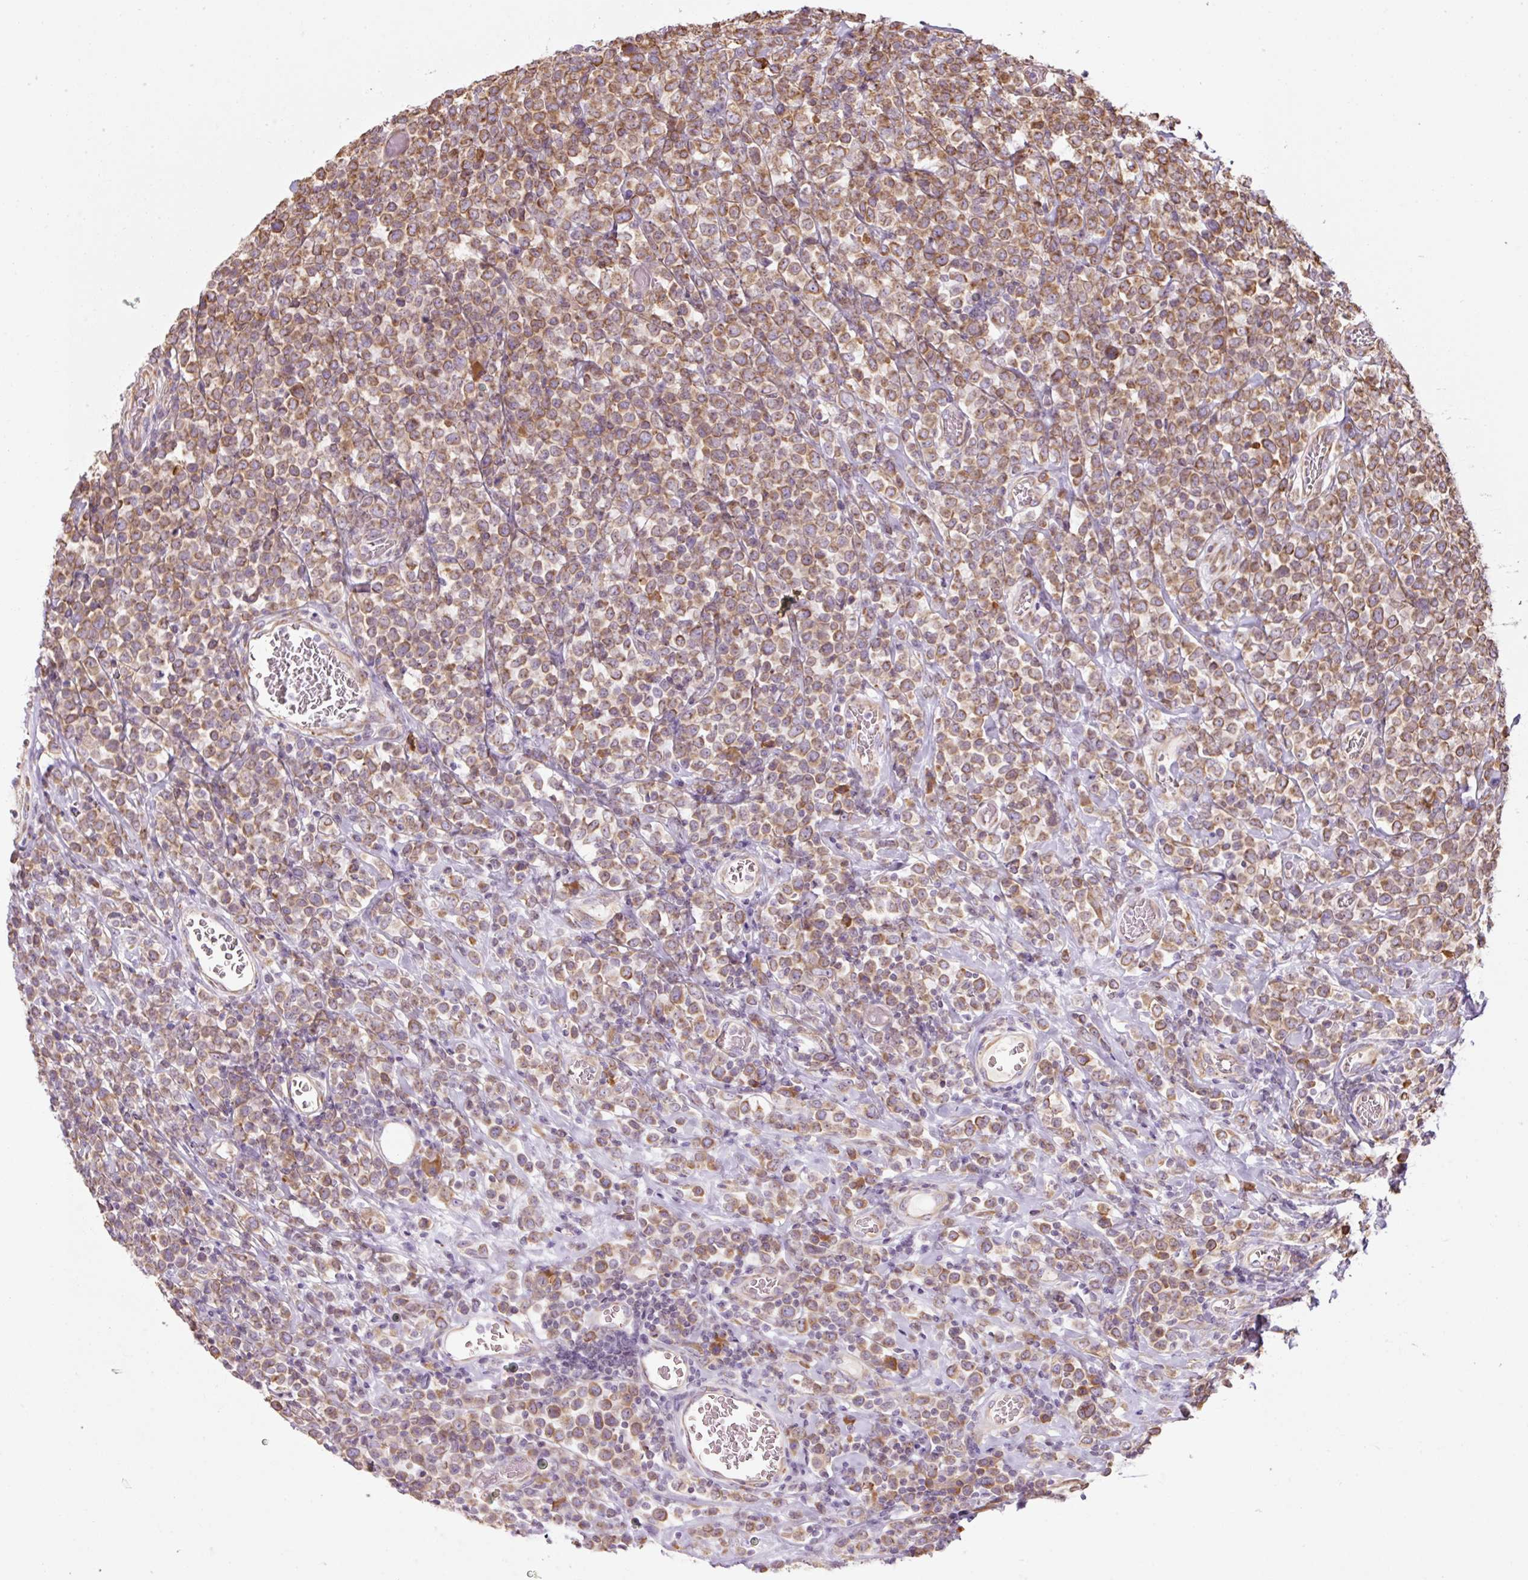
{"staining": {"intensity": "moderate", "quantity": ">75%", "location": "cytoplasmic/membranous"}, "tissue": "lymphoma", "cell_type": "Tumor cells", "image_type": "cancer", "snomed": [{"axis": "morphology", "description": "Malignant lymphoma, non-Hodgkin's type, High grade"}, {"axis": "topography", "description": "Soft tissue"}], "caption": "The immunohistochemical stain labels moderate cytoplasmic/membranous positivity in tumor cells of high-grade malignant lymphoma, non-Hodgkin's type tissue. The staining is performed using DAB brown chromogen to label protein expression. The nuclei are counter-stained blue using hematoxylin.", "gene": "PRKCSH", "patient": {"sex": "female", "age": 56}}